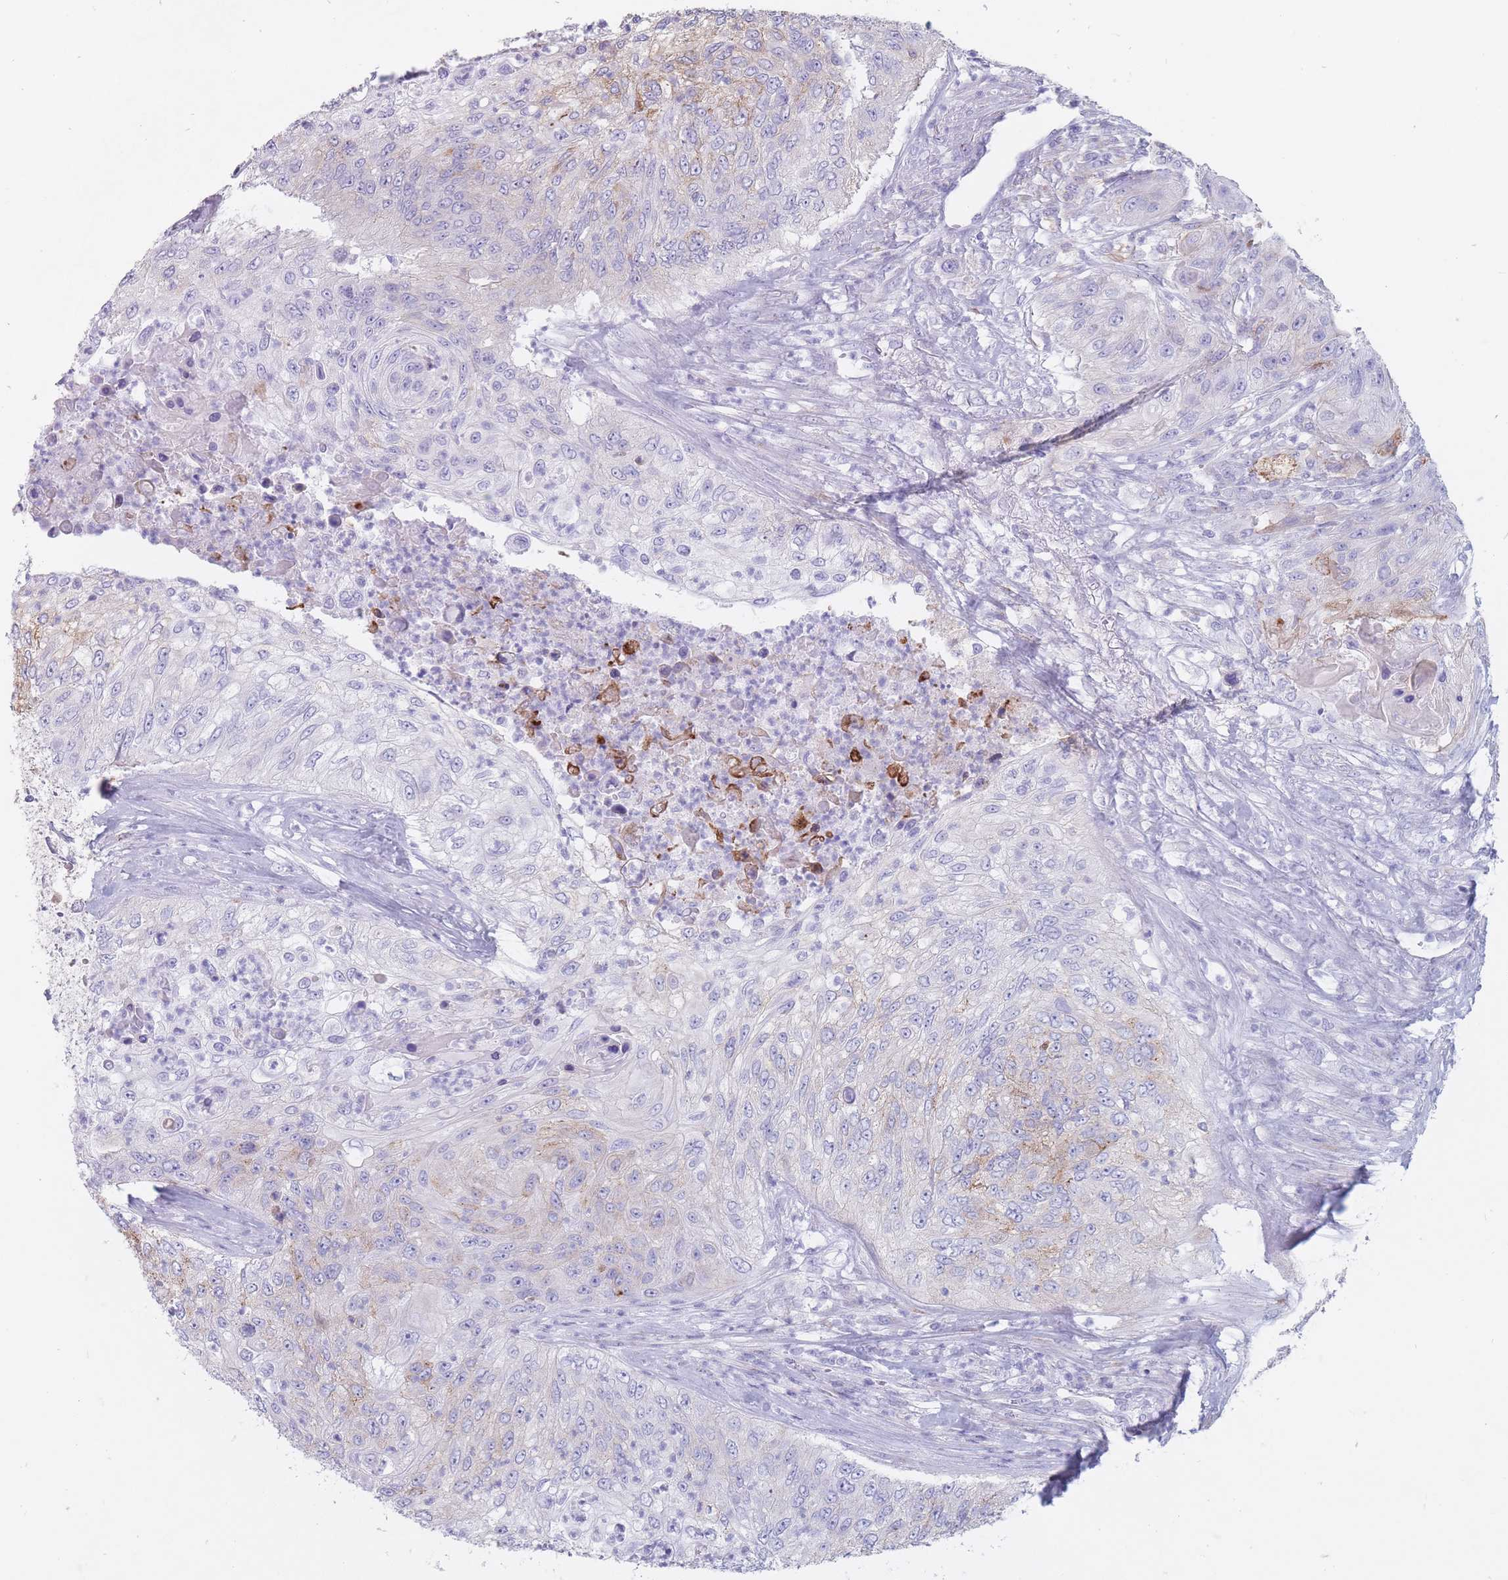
{"staining": {"intensity": "weak", "quantity": "<25%", "location": "cytoplasmic/membranous"}, "tissue": "urothelial cancer", "cell_type": "Tumor cells", "image_type": "cancer", "snomed": [{"axis": "morphology", "description": "Urothelial carcinoma, High grade"}, {"axis": "topography", "description": "Urinary bladder"}], "caption": "Urothelial carcinoma (high-grade) stained for a protein using IHC displays no staining tumor cells.", "gene": "ST3GAL5", "patient": {"sex": "female", "age": 60}}